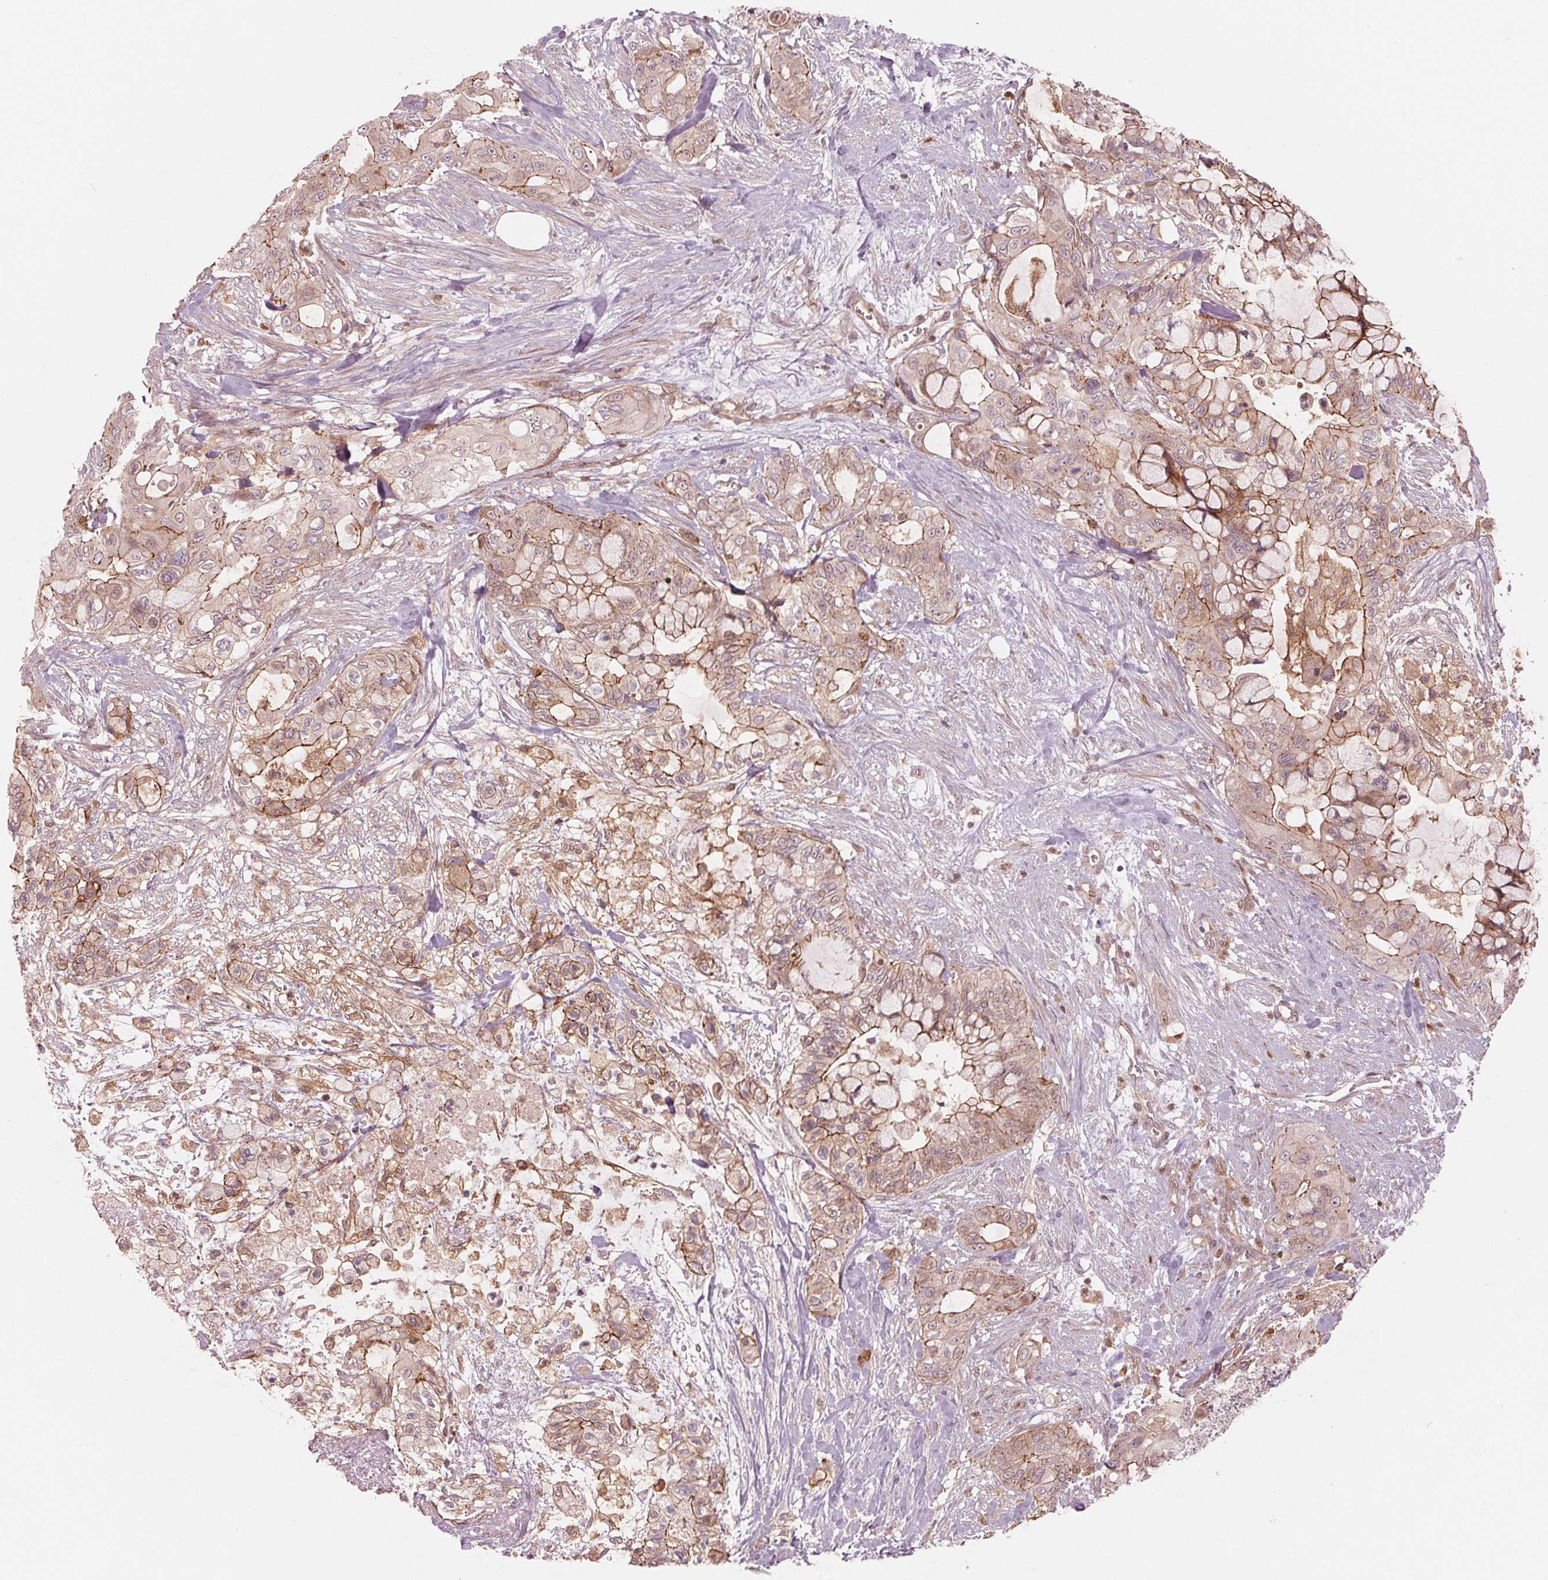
{"staining": {"intensity": "moderate", "quantity": ">75%", "location": "cytoplasmic/membranous"}, "tissue": "pancreatic cancer", "cell_type": "Tumor cells", "image_type": "cancer", "snomed": [{"axis": "morphology", "description": "Adenocarcinoma, NOS"}, {"axis": "topography", "description": "Pancreas"}], "caption": "Human pancreatic cancer (adenocarcinoma) stained for a protein (brown) exhibits moderate cytoplasmic/membranous positive expression in about >75% of tumor cells.", "gene": "TXNIP", "patient": {"sex": "male", "age": 71}}